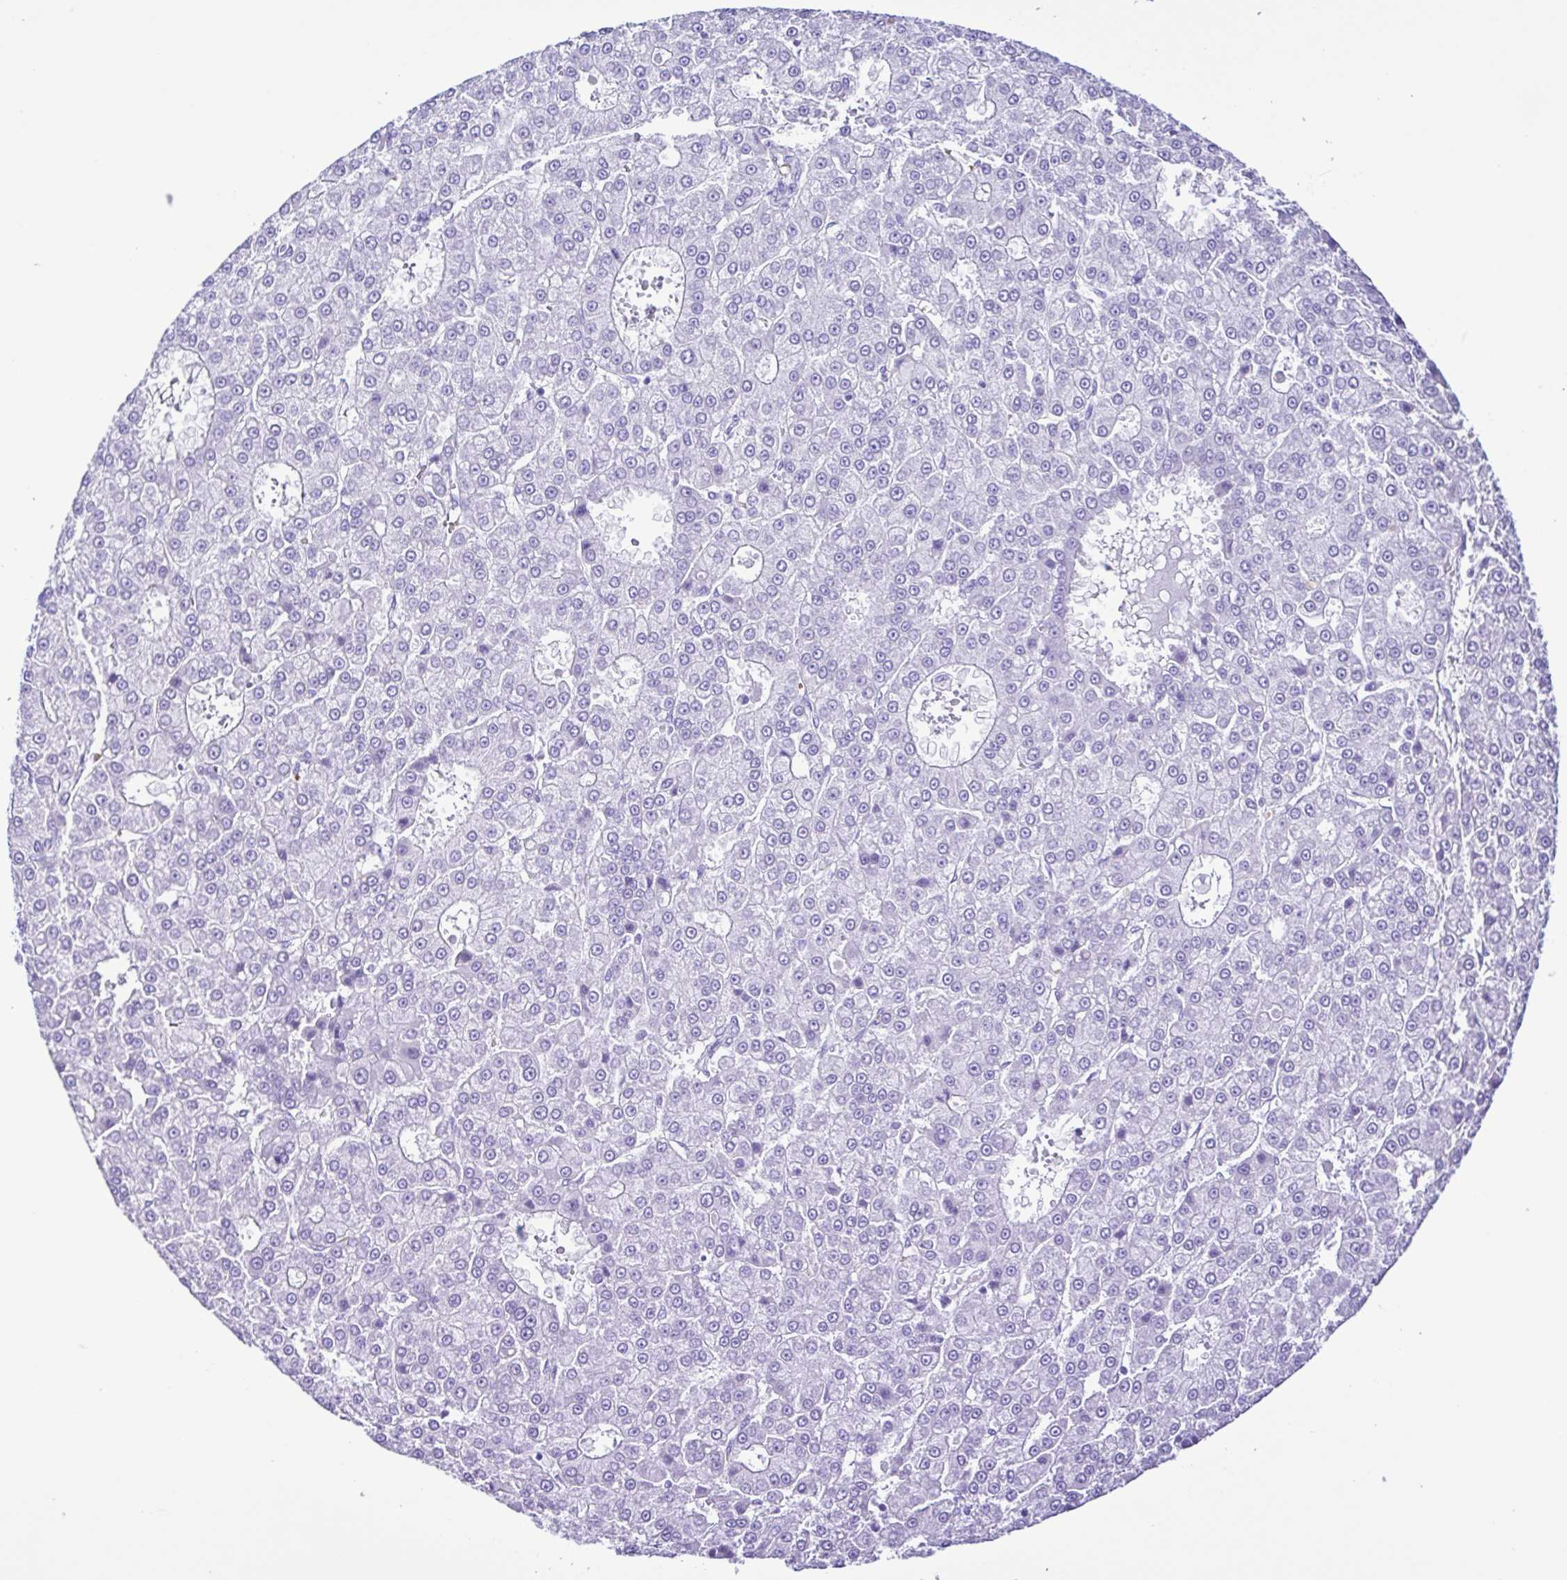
{"staining": {"intensity": "negative", "quantity": "none", "location": "none"}, "tissue": "liver cancer", "cell_type": "Tumor cells", "image_type": "cancer", "snomed": [{"axis": "morphology", "description": "Carcinoma, Hepatocellular, NOS"}, {"axis": "topography", "description": "Liver"}], "caption": "A histopathology image of human liver cancer (hepatocellular carcinoma) is negative for staining in tumor cells.", "gene": "SYT1", "patient": {"sex": "male", "age": 70}}